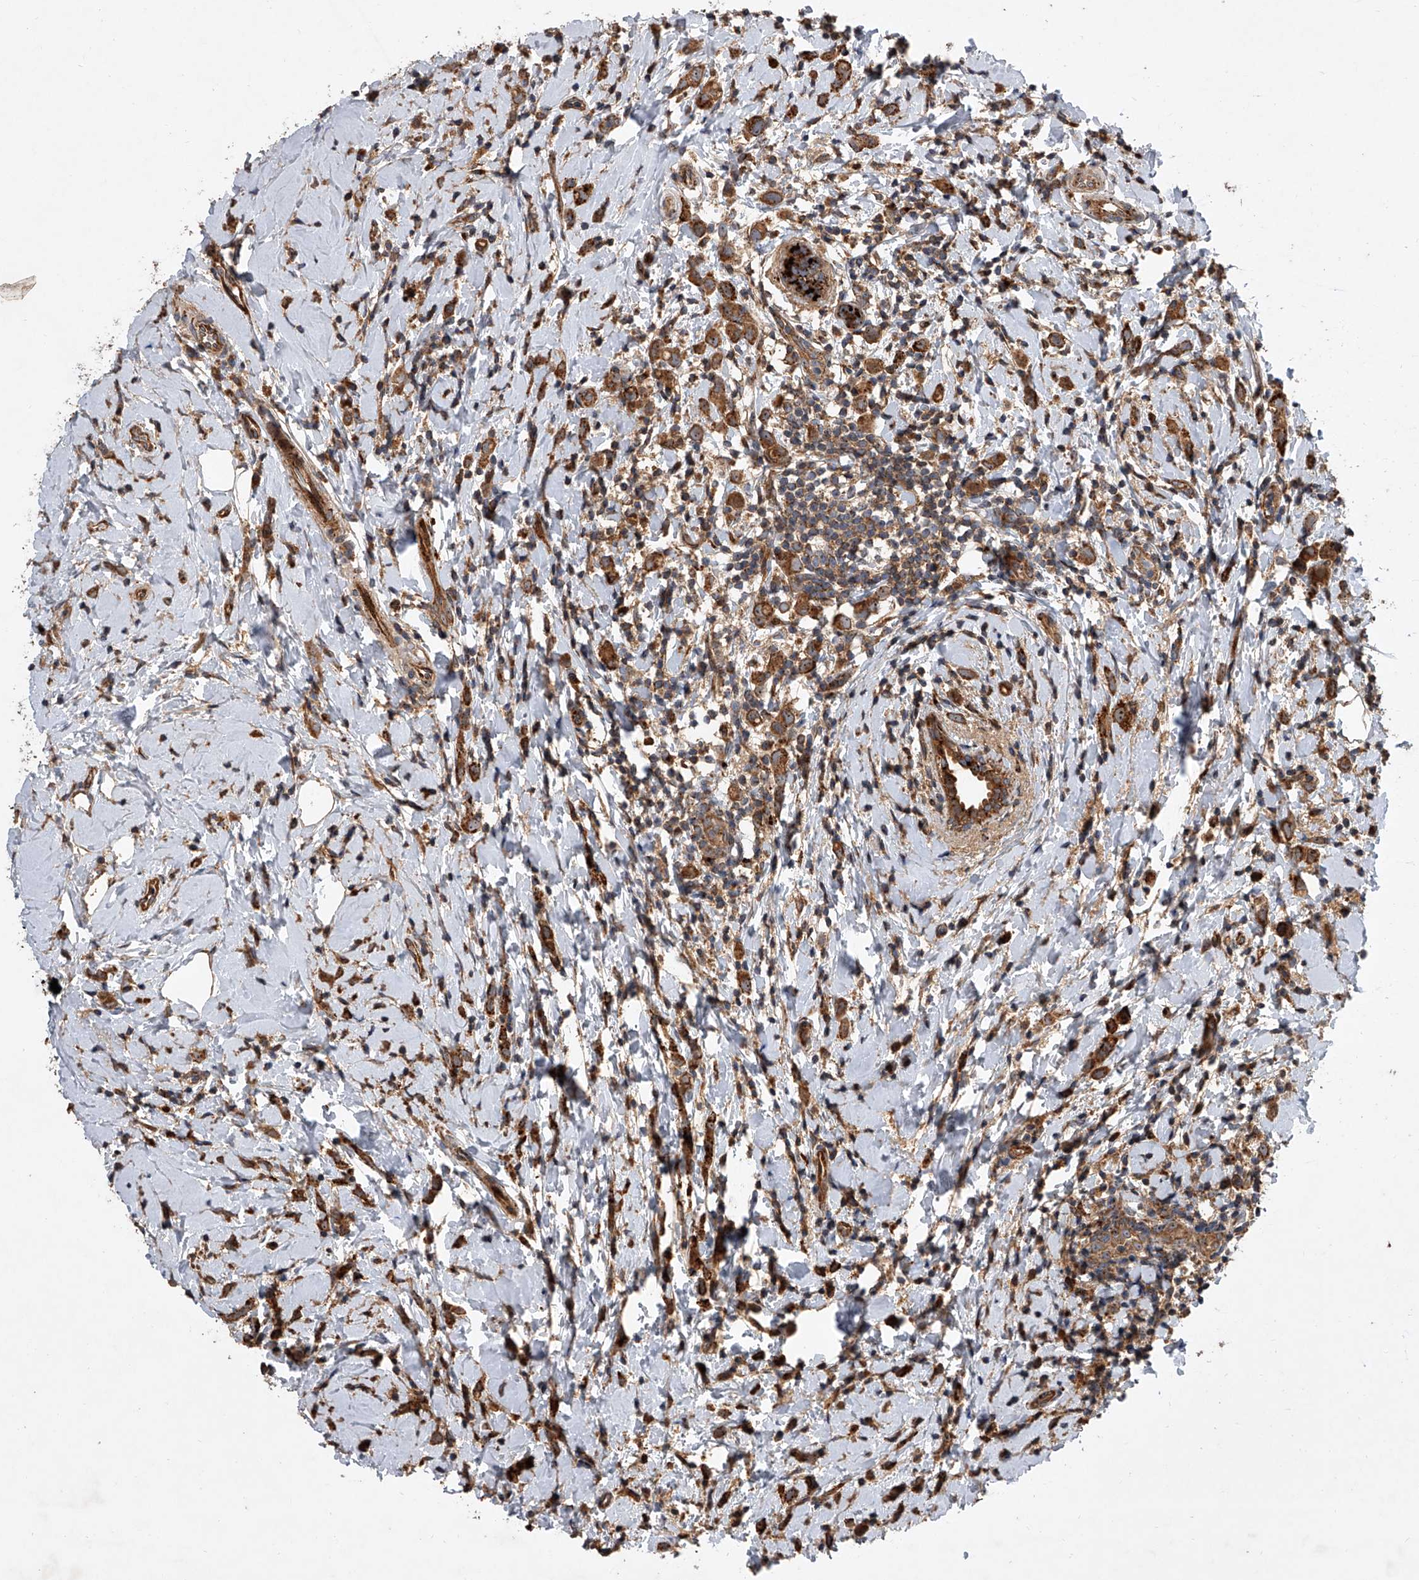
{"staining": {"intensity": "moderate", "quantity": ">75%", "location": "cytoplasmic/membranous"}, "tissue": "breast cancer", "cell_type": "Tumor cells", "image_type": "cancer", "snomed": [{"axis": "morphology", "description": "Lobular carcinoma"}, {"axis": "topography", "description": "Breast"}], "caption": "Breast lobular carcinoma stained for a protein exhibits moderate cytoplasmic/membranous positivity in tumor cells.", "gene": "USP47", "patient": {"sex": "female", "age": 47}}